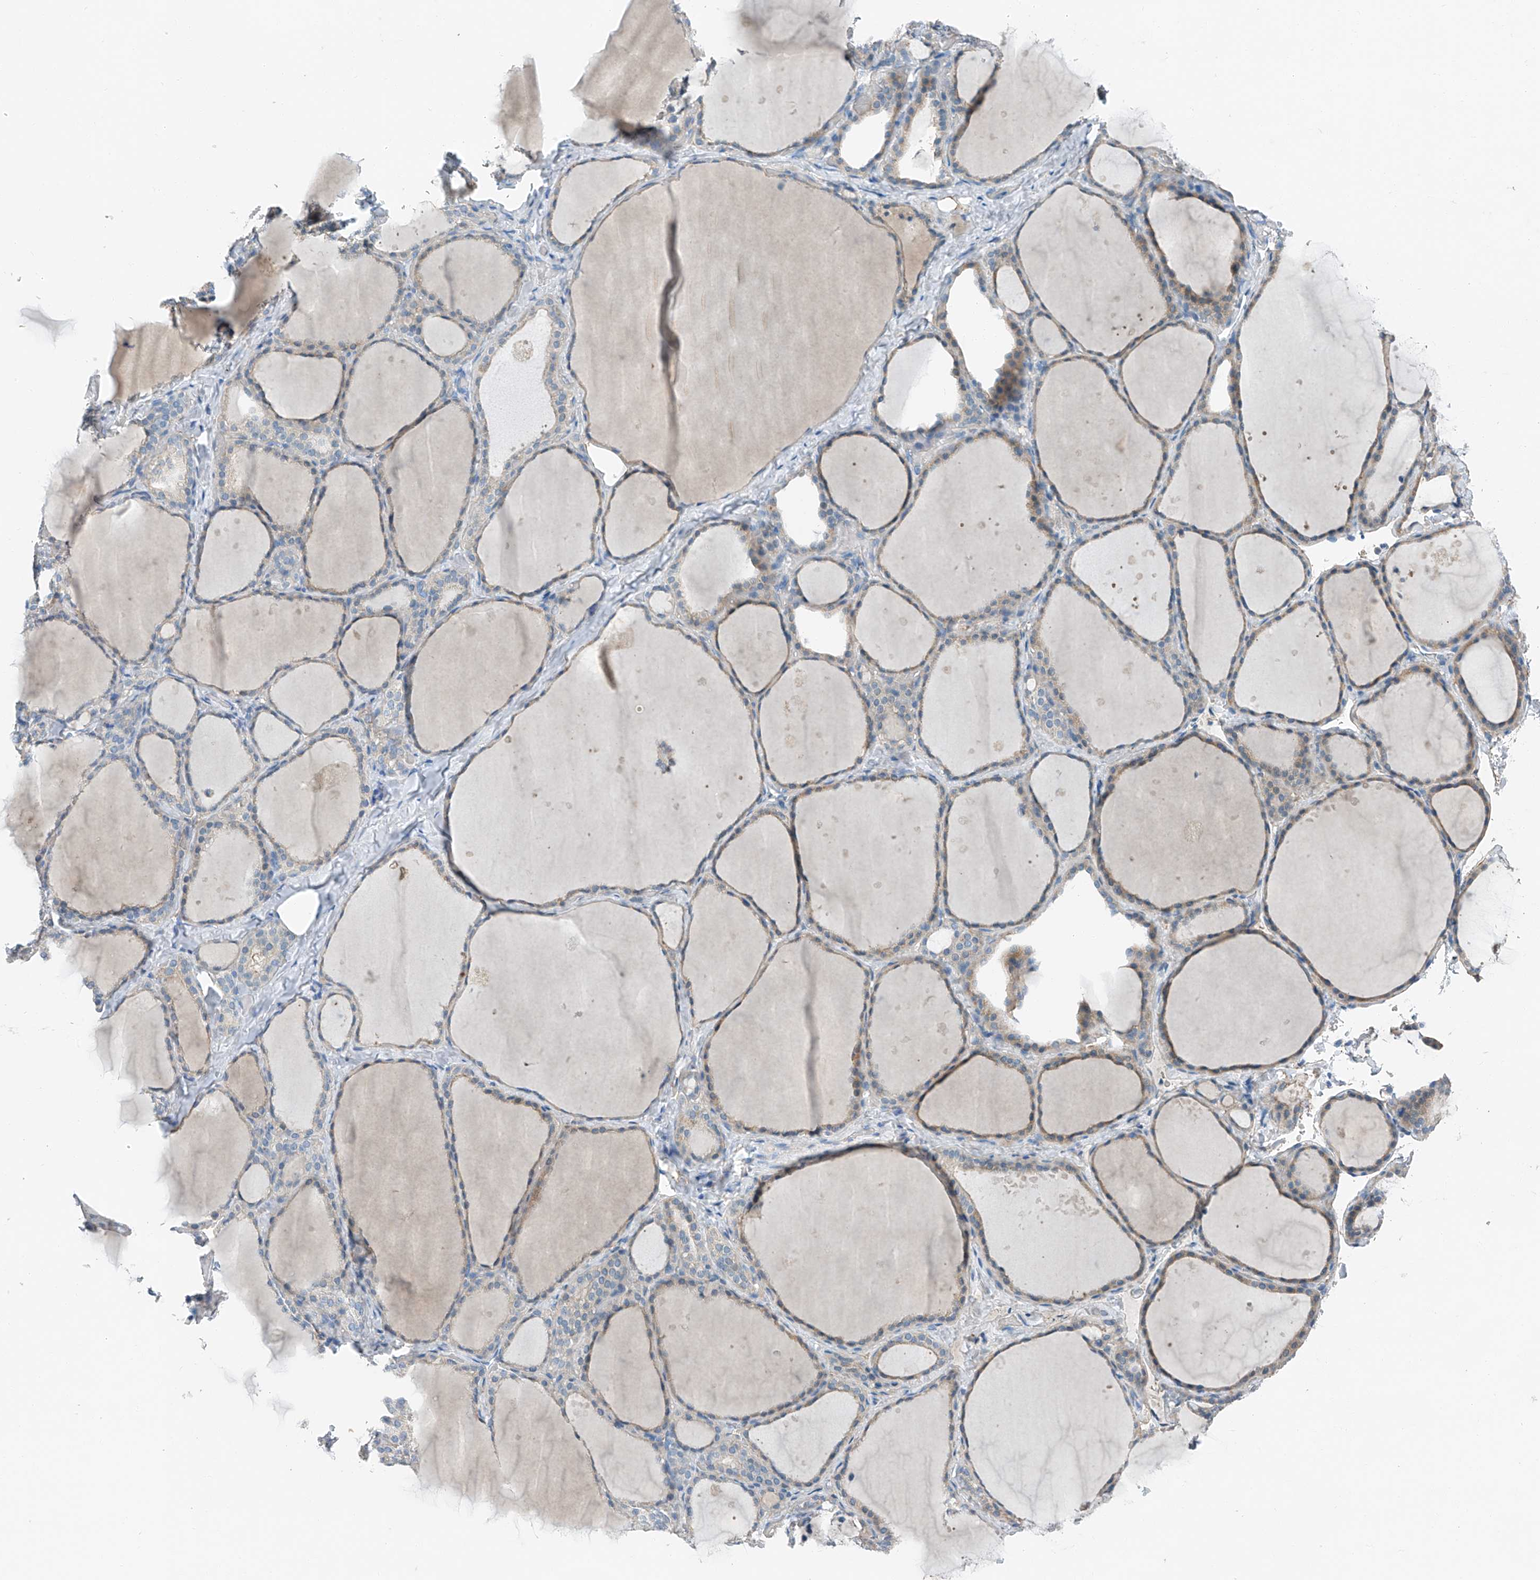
{"staining": {"intensity": "weak", "quantity": "<25%", "location": "cytoplasmic/membranous"}, "tissue": "thyroid gland", "cell_type": "Glandular cells", "image_type": "normal", "snomed": [{"axis": "morphology", "description": "Normal tissue, NOS"}, {"axis": "topography", "description": "Thyroid gland"}], "caption": "Immunohistochemistry of unremarkable thyroid gland exhibits no expression in glandular cells. (DAB (3,3'-diaminobenzidine) immunohistochemistry visualized using brightfield microscopy, high magnification).", "gene": "MDGA1", "patient": {"sex": "female", "age": 44}}